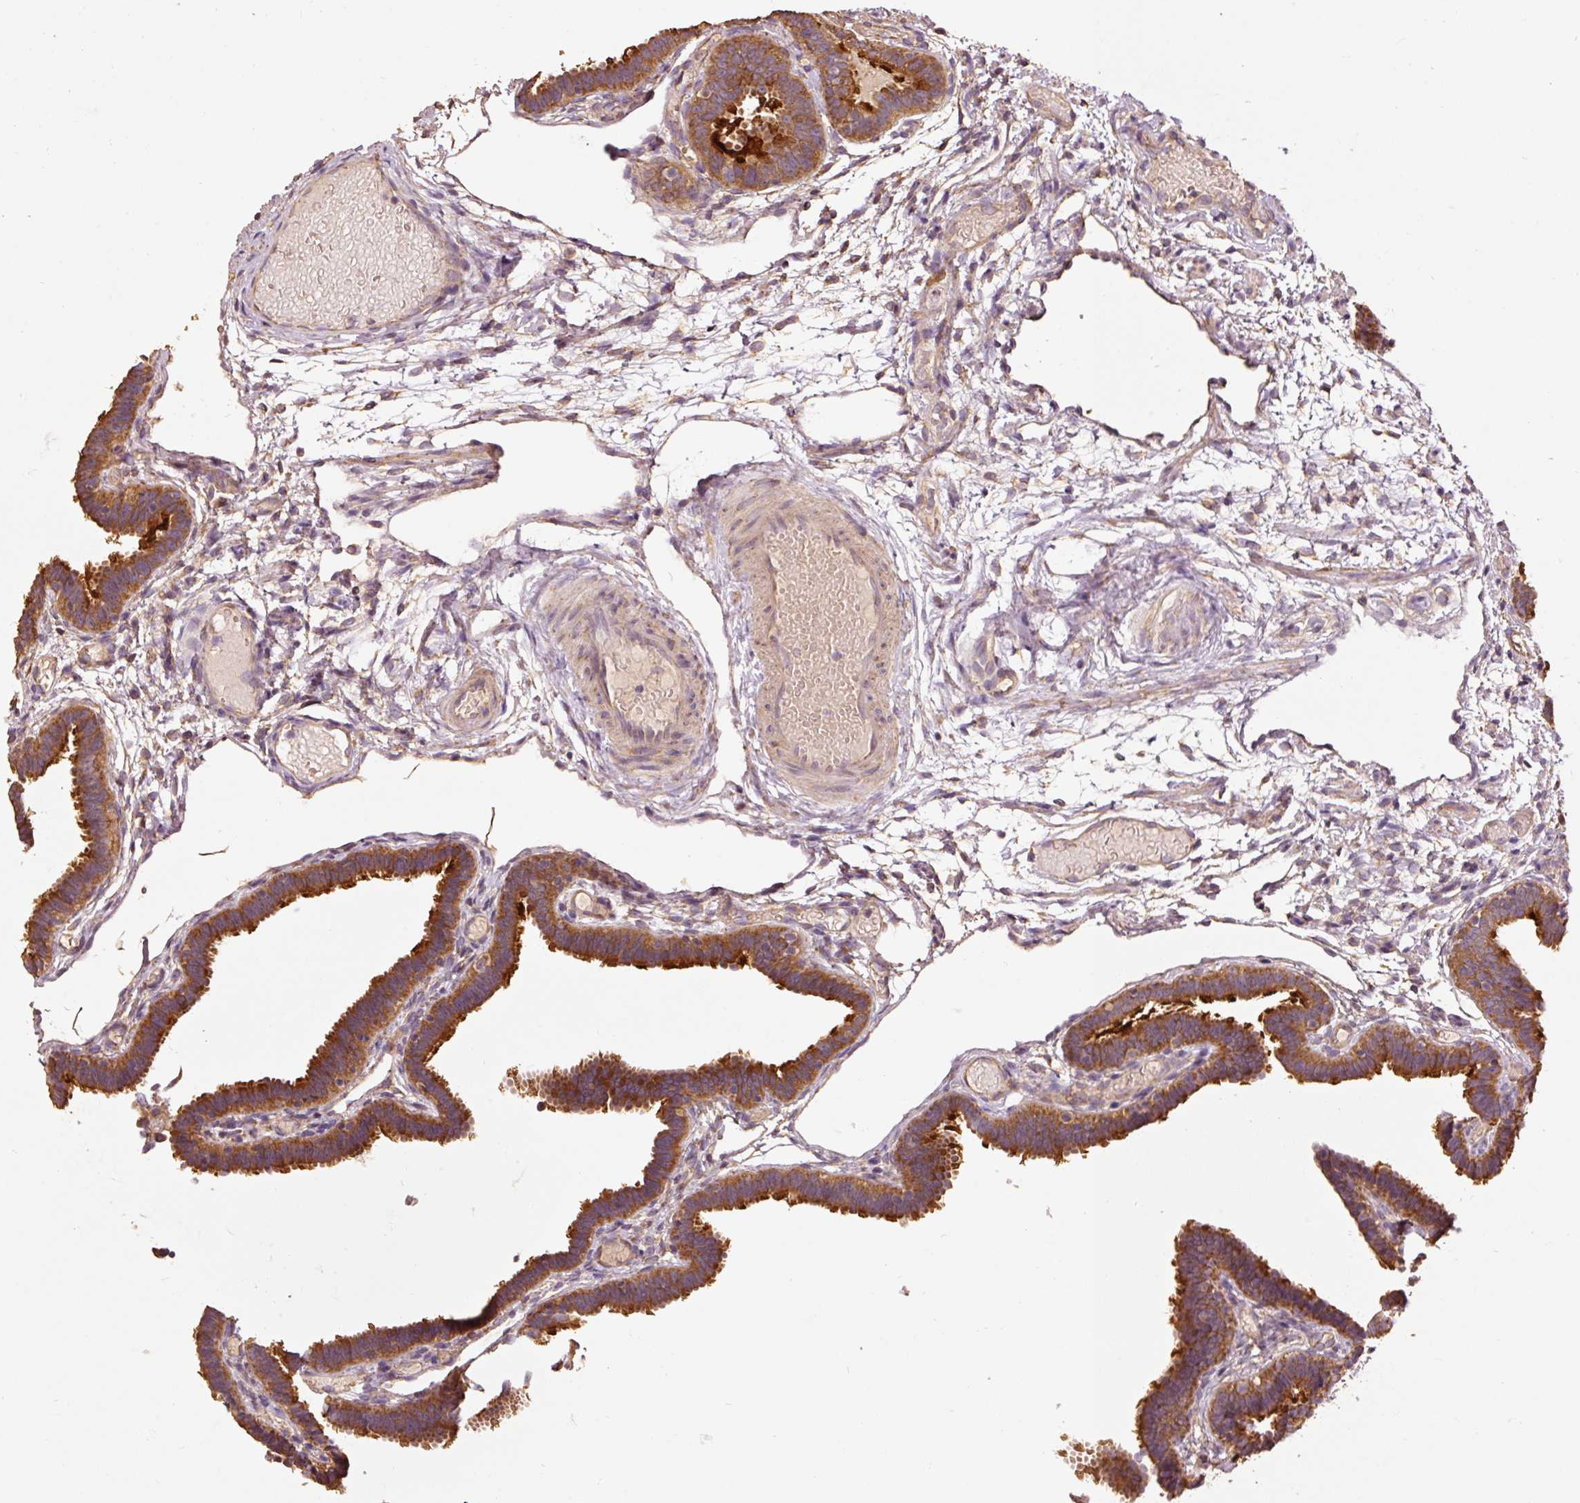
{"staining": {"intensity": "strong", "quantity": ">75%", "location": "cytoplasmic/membranous"}, "tissue": "fallopian tube", "cell_type": "Glandular cells", "image_type": "normal", "snomed": [{"axis": "morphology", "description": "Normal tissue, NOS"}, {"axis": "topography", "description": "Fallopian tube"}], "caption": "A micrograph of human fallopian tube stained for a protein shows strong cytoplasmic/membranous brown staining in glandular cells. The staining is performed using DAB (3,3'-diaminobenzidine) brown chromogen to label protein expression. The nuclei are counter-stained blue using hematoxylin.", "gene": "EFHC1", "patient": {"sex": "female", "age": 37}}